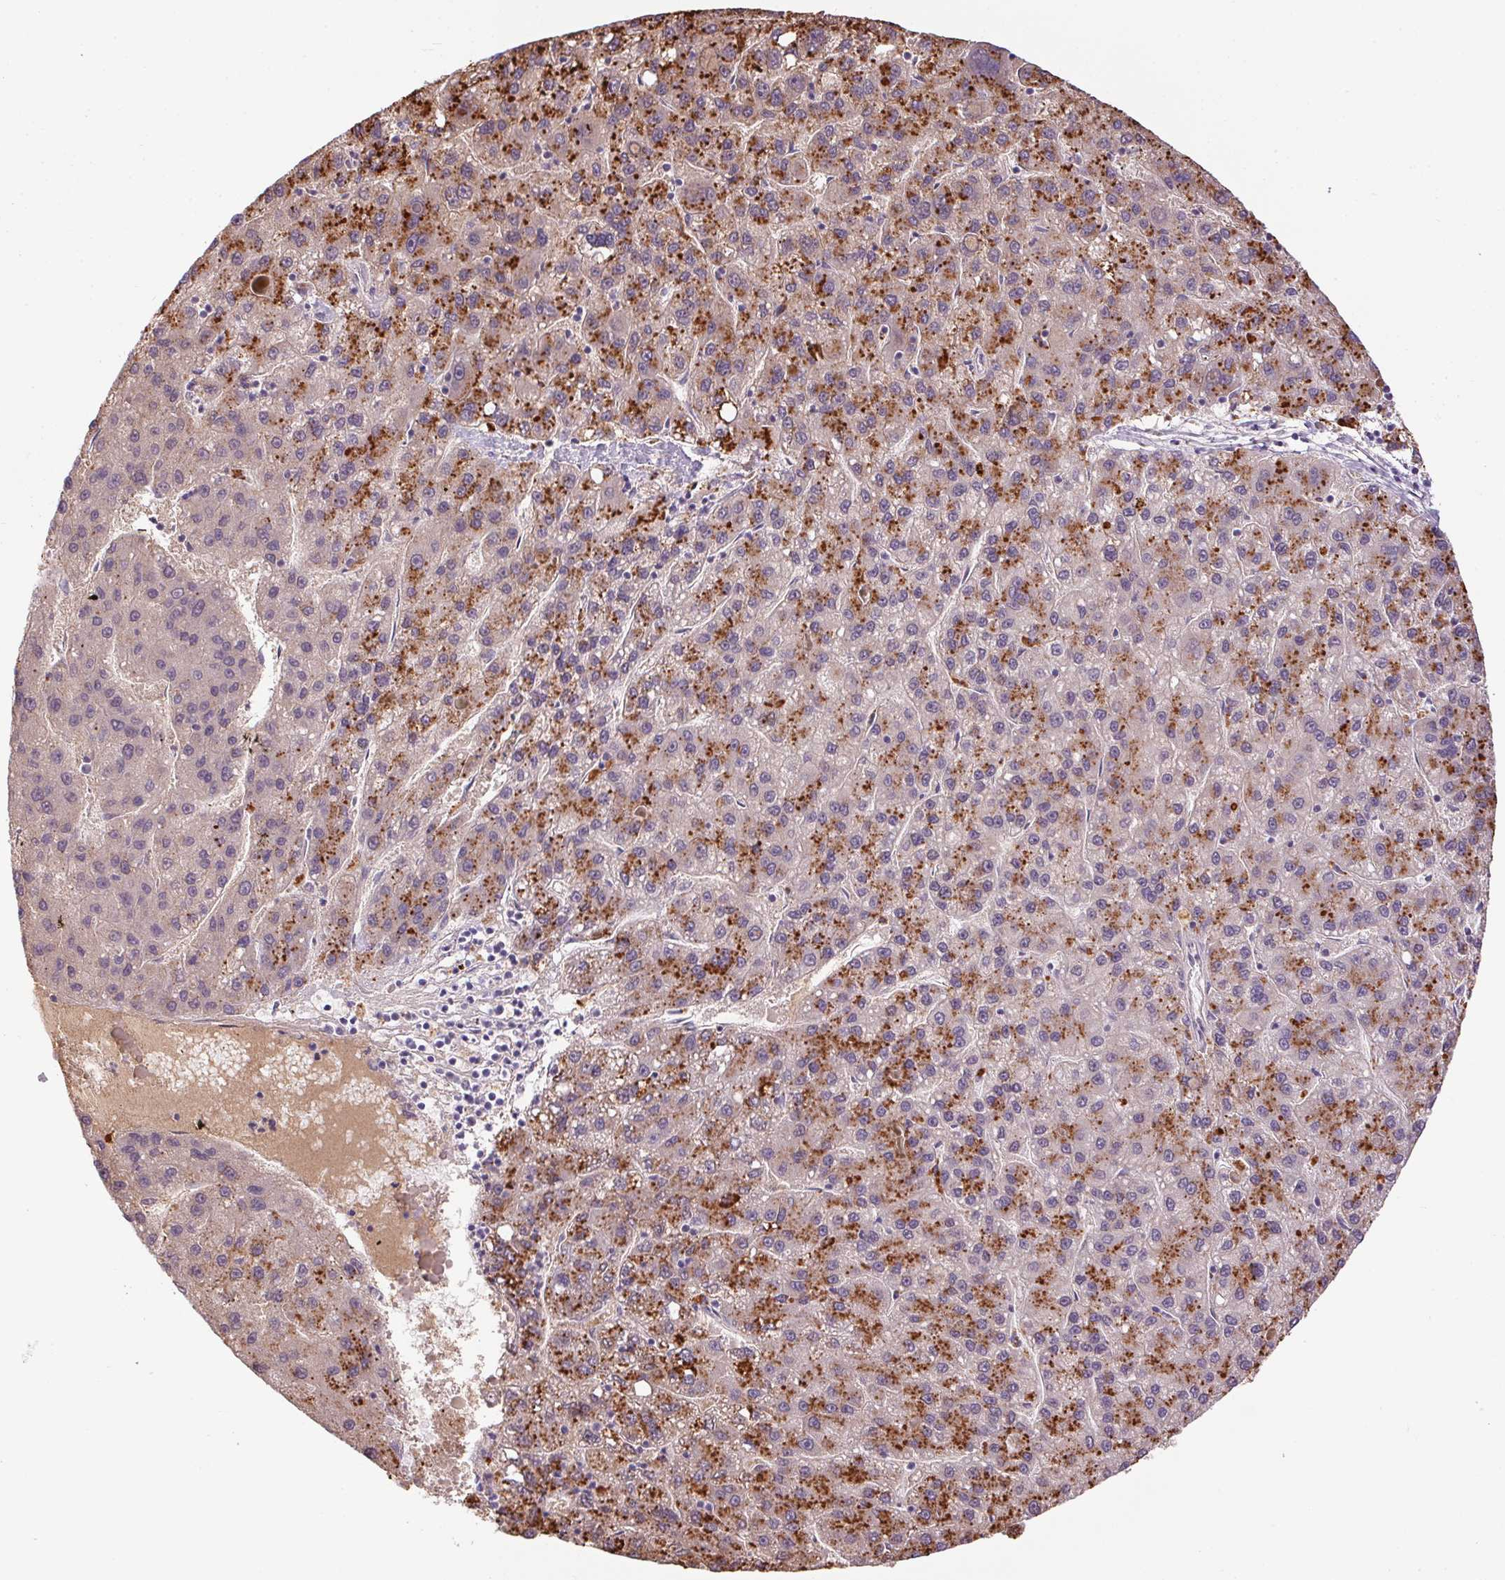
{"staining": {"intensity": "strong", "quantity": "25%-75%", "location": "cytoplasmic/membranous"}, "tissue": "liver cancer", "cell_type": "Tumor cells", "image_type": "cancer", "snomed": [{"axis": "morphology", "description": "Carcinoma, Hepatocellular, NOS"}, {"axis": "topography", "description": "Liver"}], "caption": "Immunohistochemical staining of liver cancer reveals high levels of strong cytoplasmic/membranous staining in about 25%-75% of tumor cells. (DAB IHC, brown staining for protein, blue staining for nuclei).", "gene": "ADH5", "patient": {"sex": "female", "age": 82}}